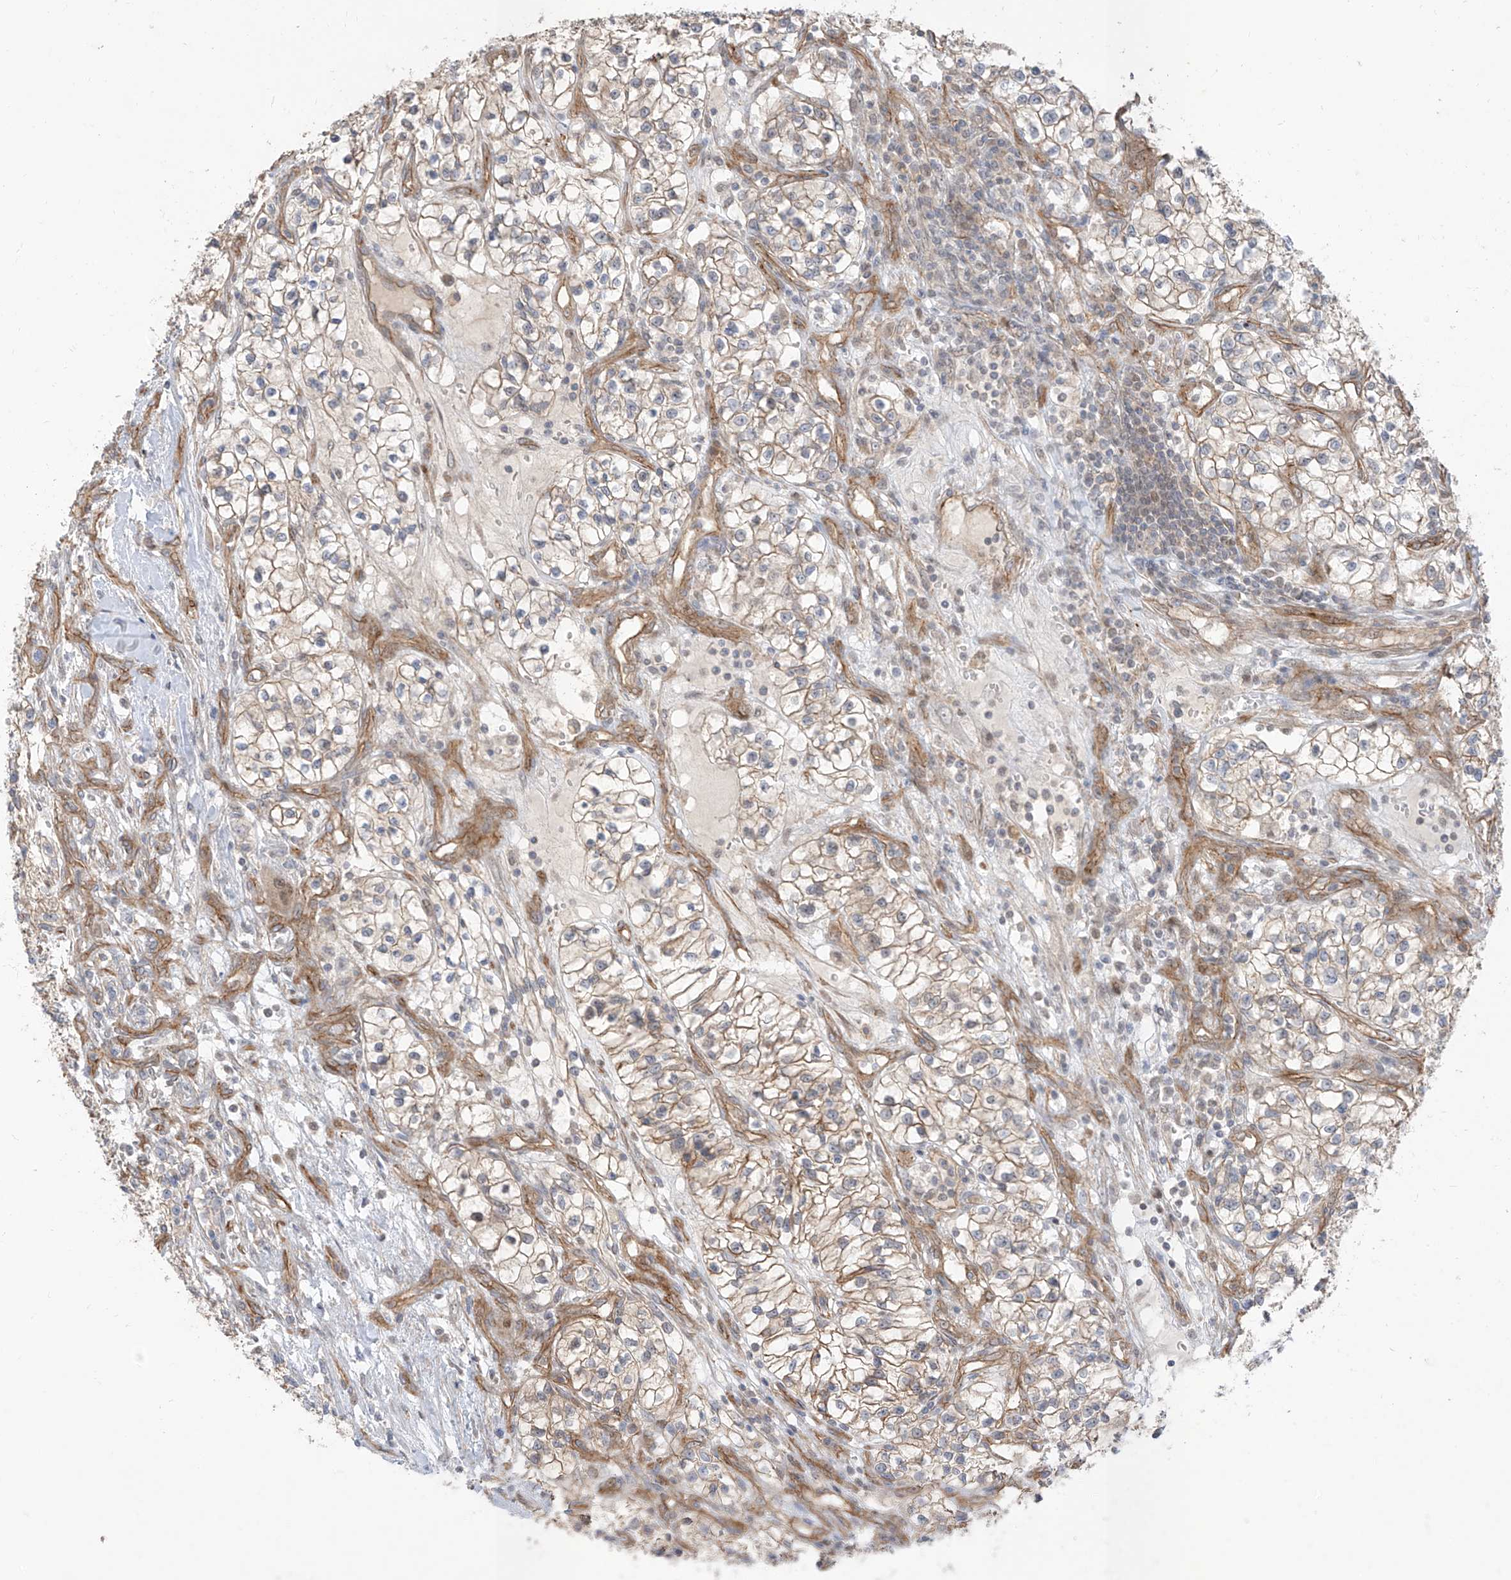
{"staining": {"intensity": "weak", "quantity": "25%-75%", "location": "cytoplasmic/membranous"}, "tissue": "renal cancer", "cell_type": "Tumor cells", "image_type": "cancer", "snomed": [{"axis": "morphology", "description": "Adenocarcinoma, NOS"}, {"axis": "topography", "description": "Kidney"}], "caption": "High-power microscopy captured an immunohistochemistry (IHC) histopathology image of renal adenocarcinoma, revealing weak cytoplasmic/membranous positivity in approximately 25%-75% of tumor cells.", "gene": "EPHX4", "patient": {"sex": "female", "age": 57}}